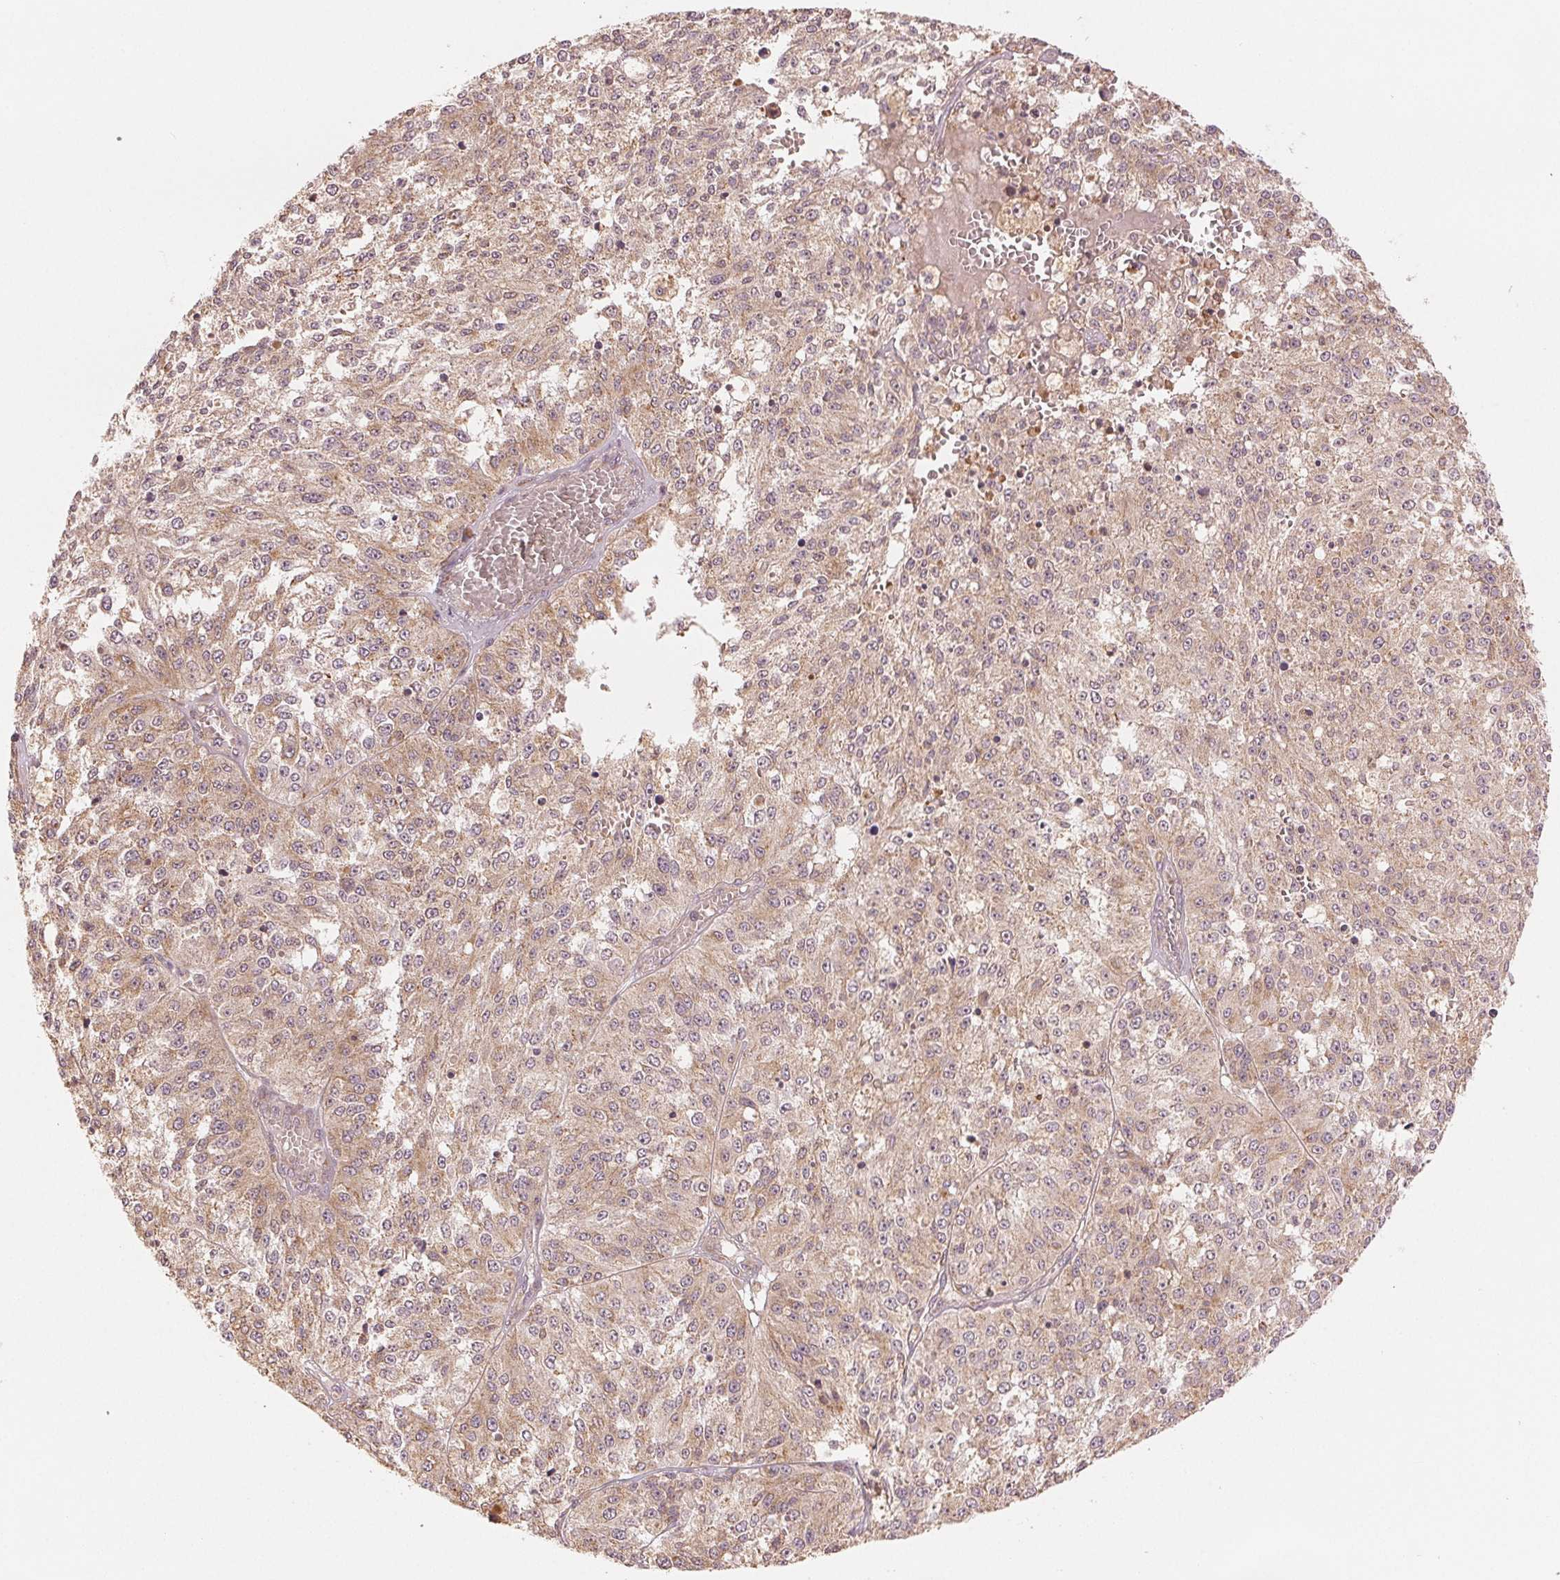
{"staining": {"intensity": "weak", "quantity": ">75%", "location": "cytoplasmic/membranous"}, "tissue": "melanoma", "cell_type": "Tumor cells", "image_type": "cancer", "snomed": [{"axis": "morphology", "description": "Malignant melanoma, Metastatic site"}, {"axis": "topography", "description": "Lymph node"}], "caption": "The photomicrograph reveals staining of melanoma, revealing weak cytoplasmic/membranous protein expression (brown color) within tumor cells.", "gene": "SLC20A1", "patient": {"sex": "female", "age": 64}}